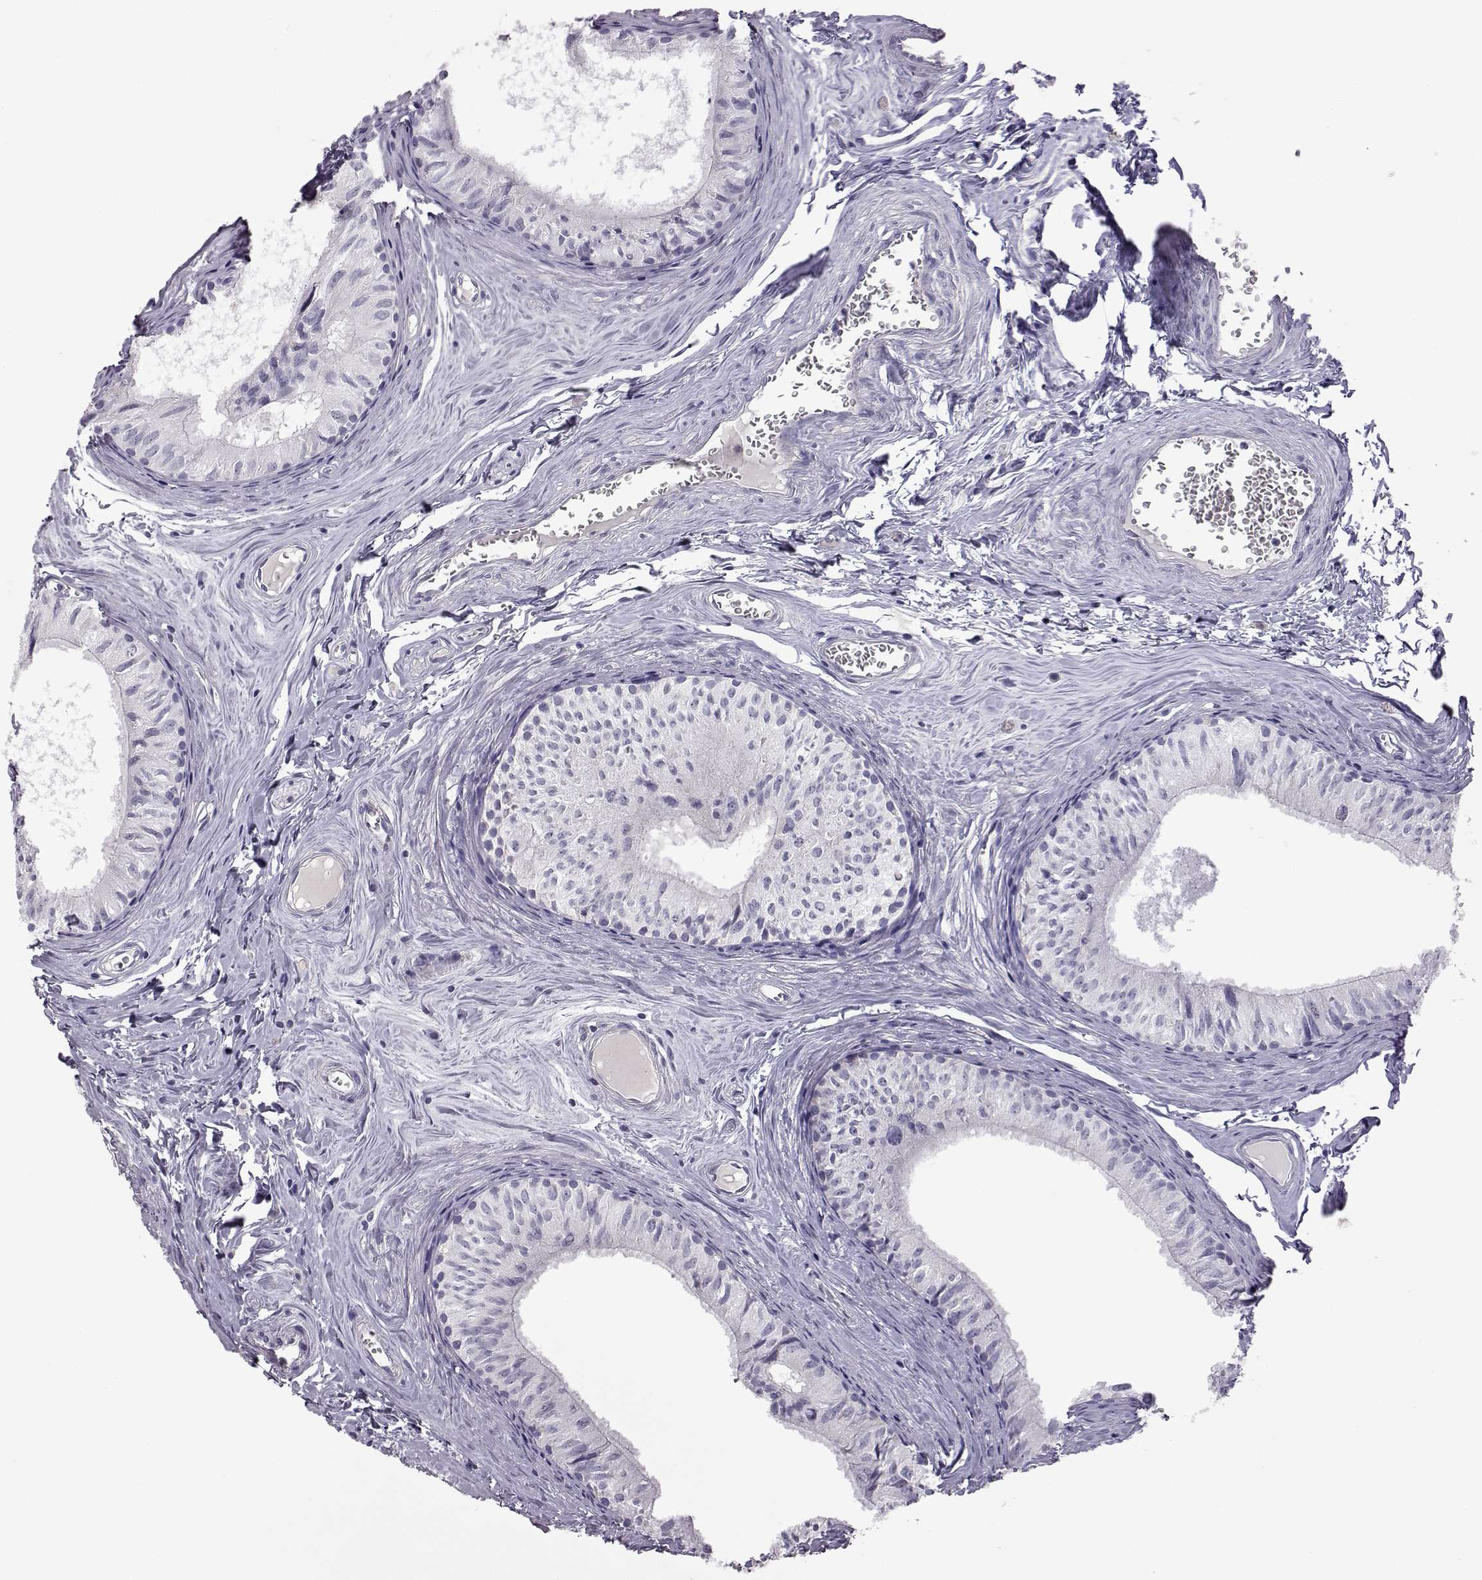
{"staining": {"intensity": "negative", "quantity": "none", "location": "none"}, "tissue": "epididymis", "cell_type": "Glandular cells", "image_type": "normal", "snomed": [{"axis": "morphology", "description": "Normal tissue, NOS"}, {"axis": "topography", "description": "Epididymis"}], "caption": "Protein analysis of unremarkable epididymis exhibits no significant positivity in glandular cells.", "gene": "DDC", "patient": {"sex": "male", "age": 52}}